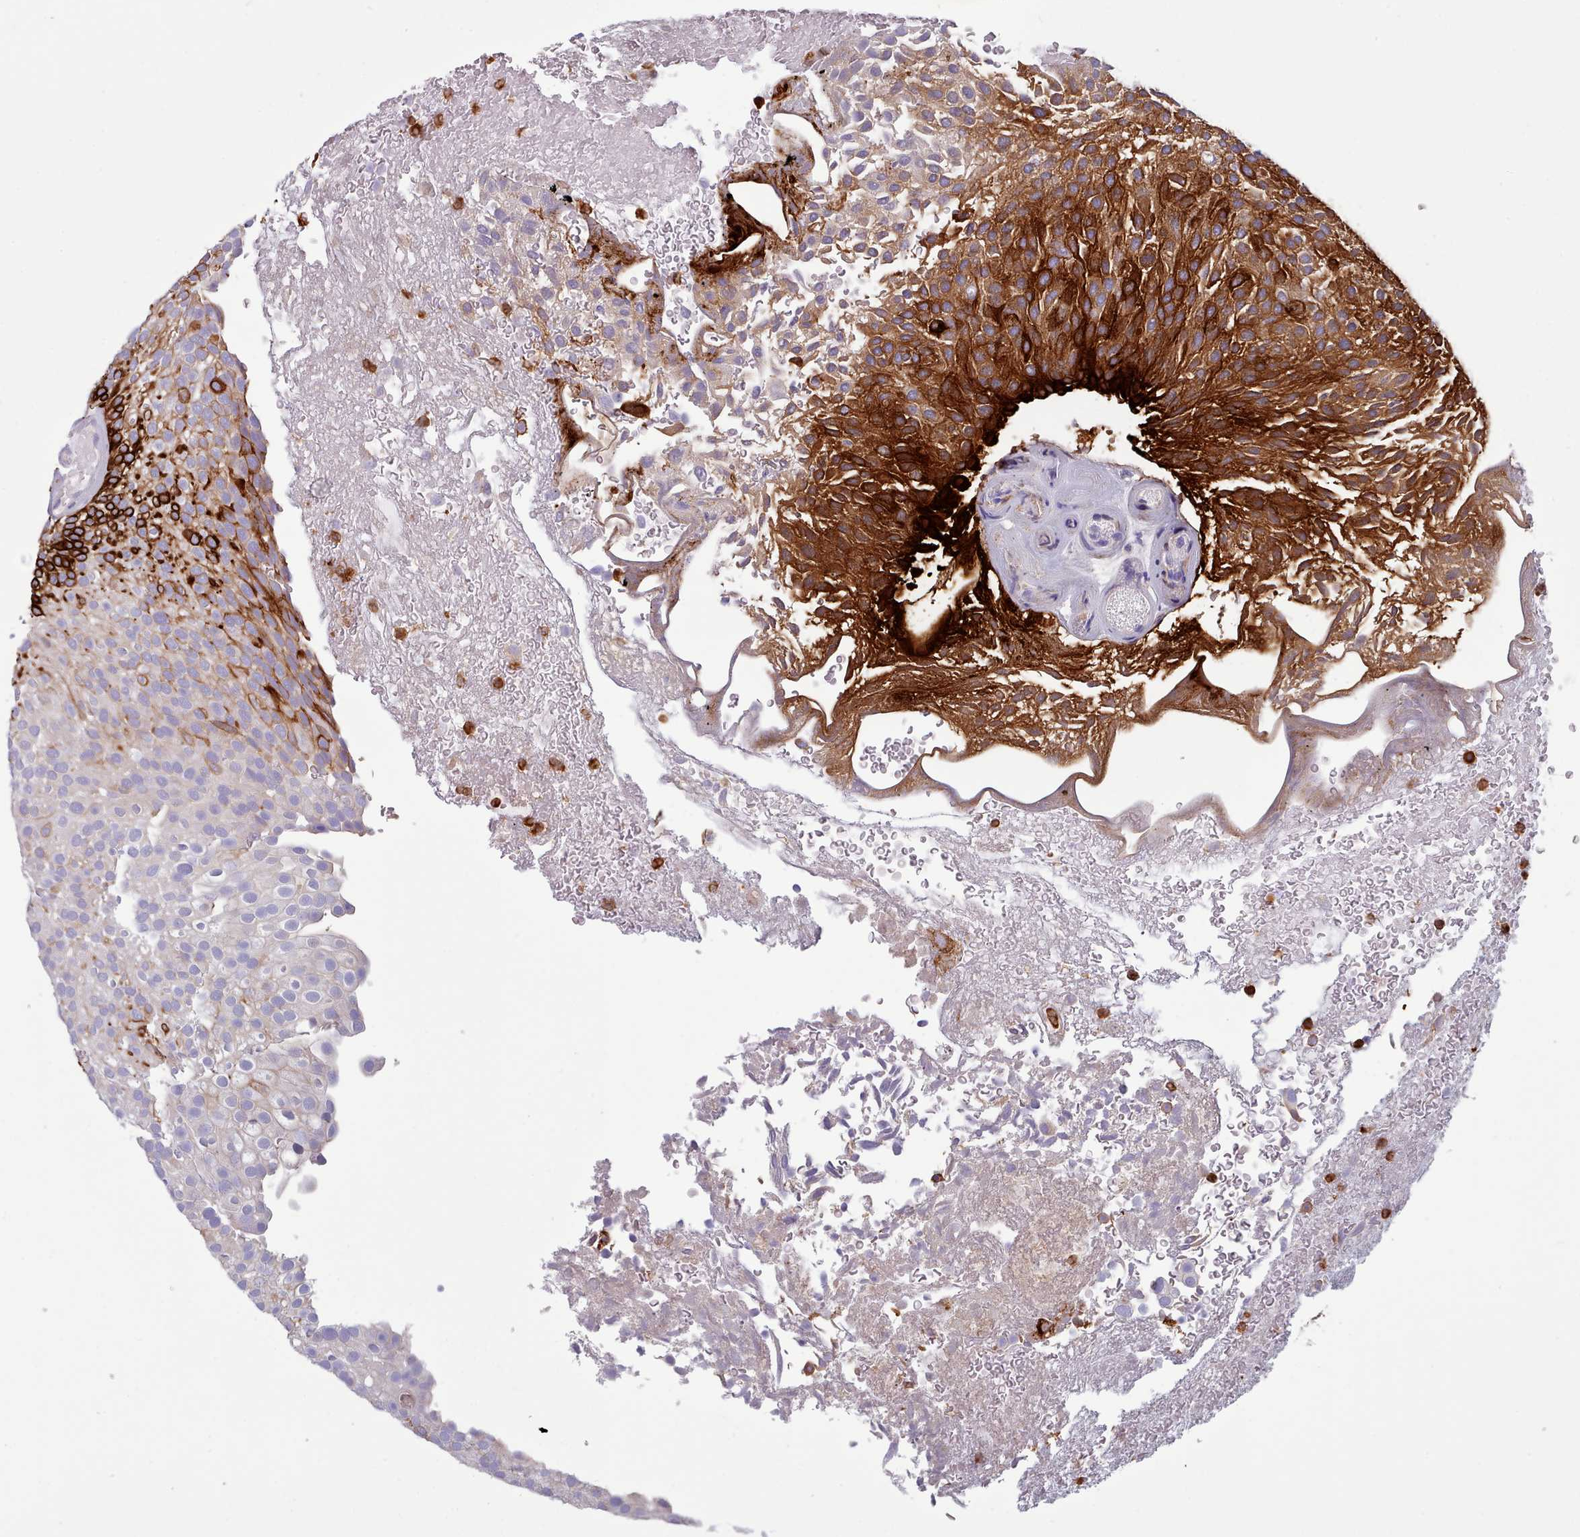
{"staining": {"intensity": "strong", "quantity": "25%-75%", "location": "cytoplasmic/membranous"}, "tissue": "urothelial cancer", "cell_type": "Tumor cells", "image_type": "cancer", "snomed": [{"axis": "morphology", "description": "Urothelial carcinoma, Low grade"}, {"axis": "topography", "description": "Urinary bladder"}], "caption": "A brown stain shows strong cytoplasmic/membranous positivity of a protein in urothelial cancer tumor cells.", "gene": "RAC2", "patient": {"sex": "male", "age": 78}}